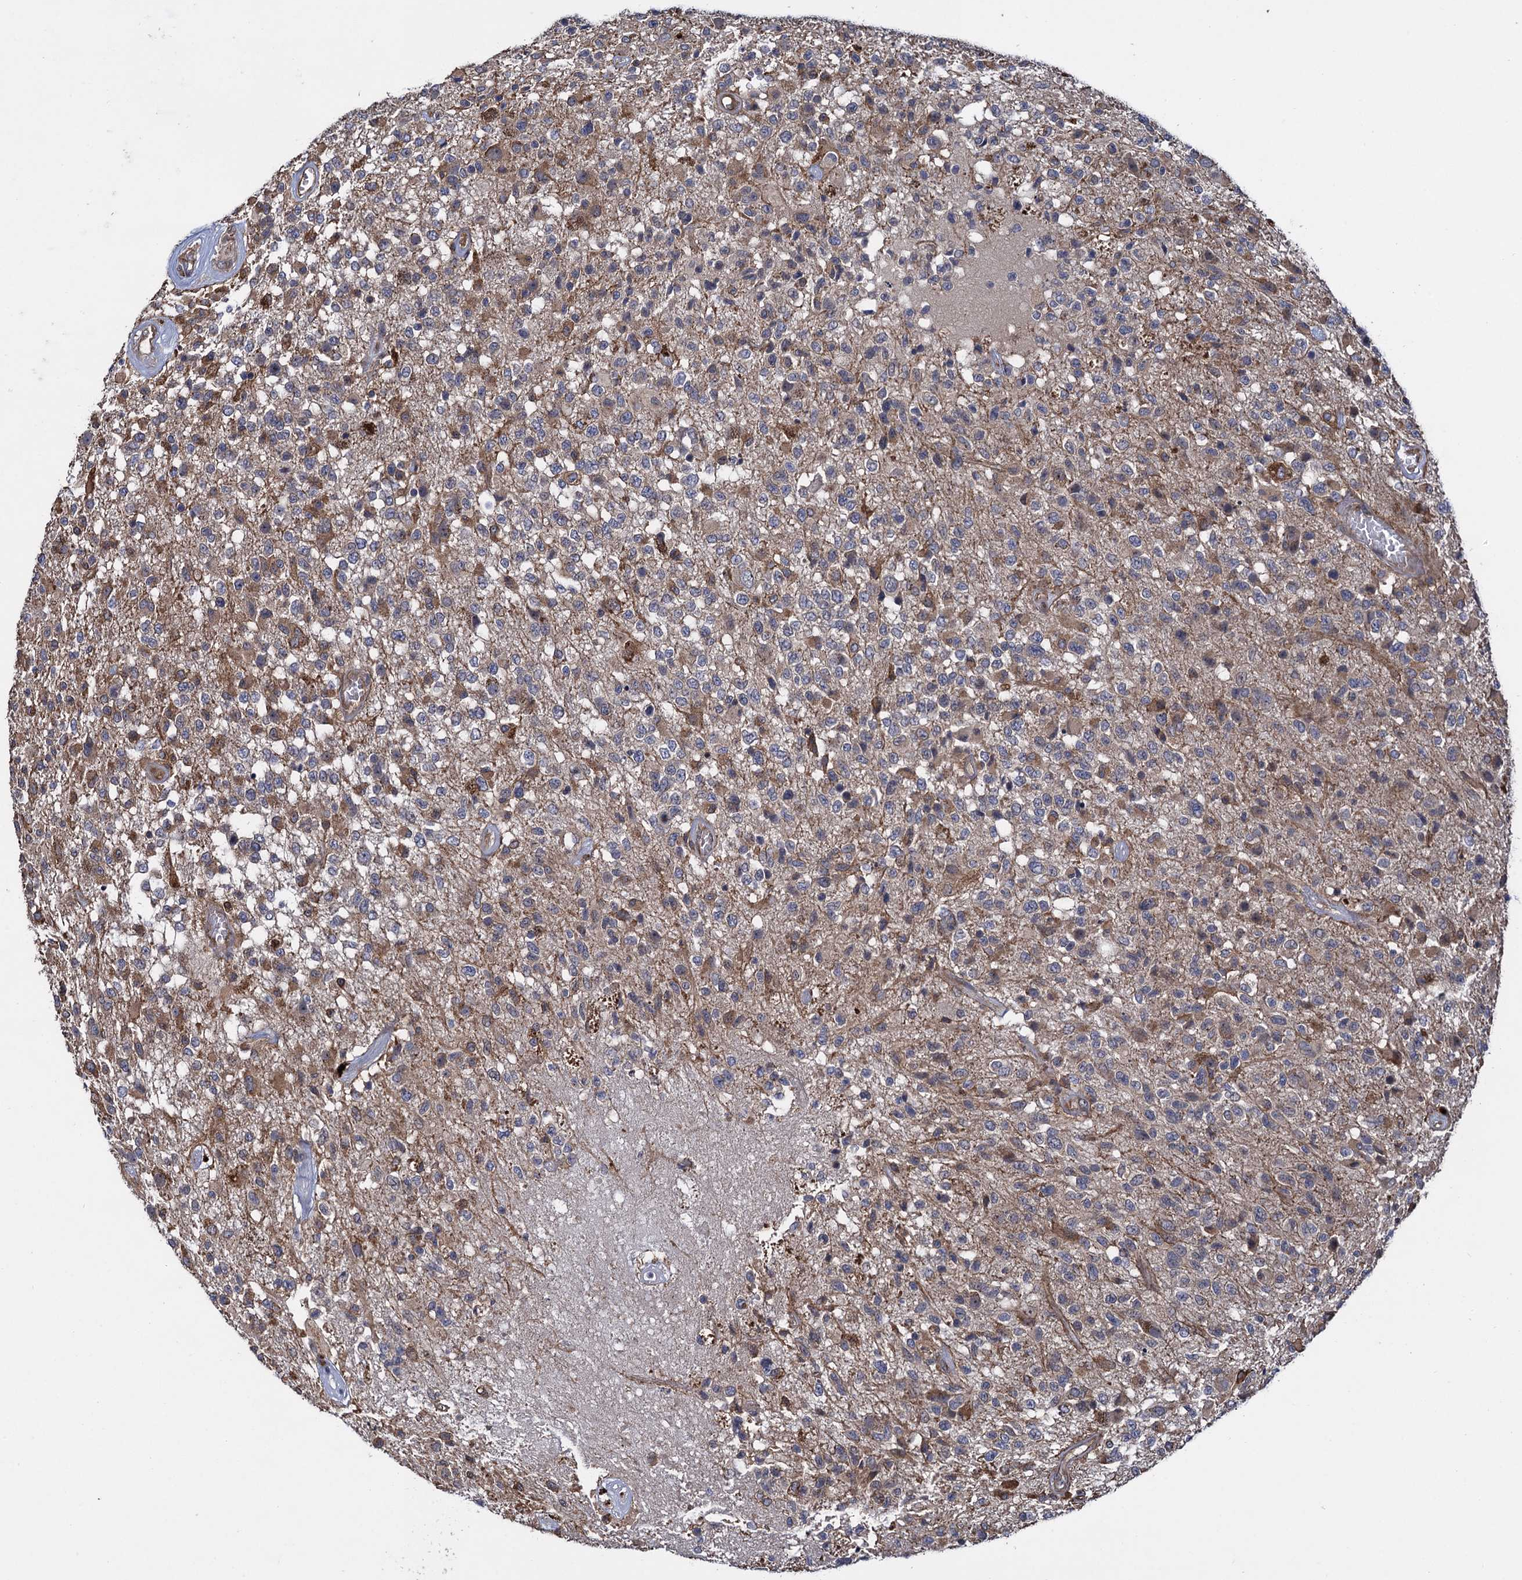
{"staining": {"intensity": "weak", "quantity": "<25%", "location": "cytoplasmic/membranous"}, "tissue": "glioma", "cell_type": "Tumor cells", "image_type": "cancer", "snomed": [{"axis": "morphology", "description": "Glioma, malignant, High grade"}, {"axis": "morphology", "description": "Glioblastoma, NOS"}, {"axis": "topography", "description": "Brain"}], "caption": "Tumor cells show no significant positivity in glioblastoma.", "gene": "HAUS1", "patient": {"sex": "male", "age": 60}}